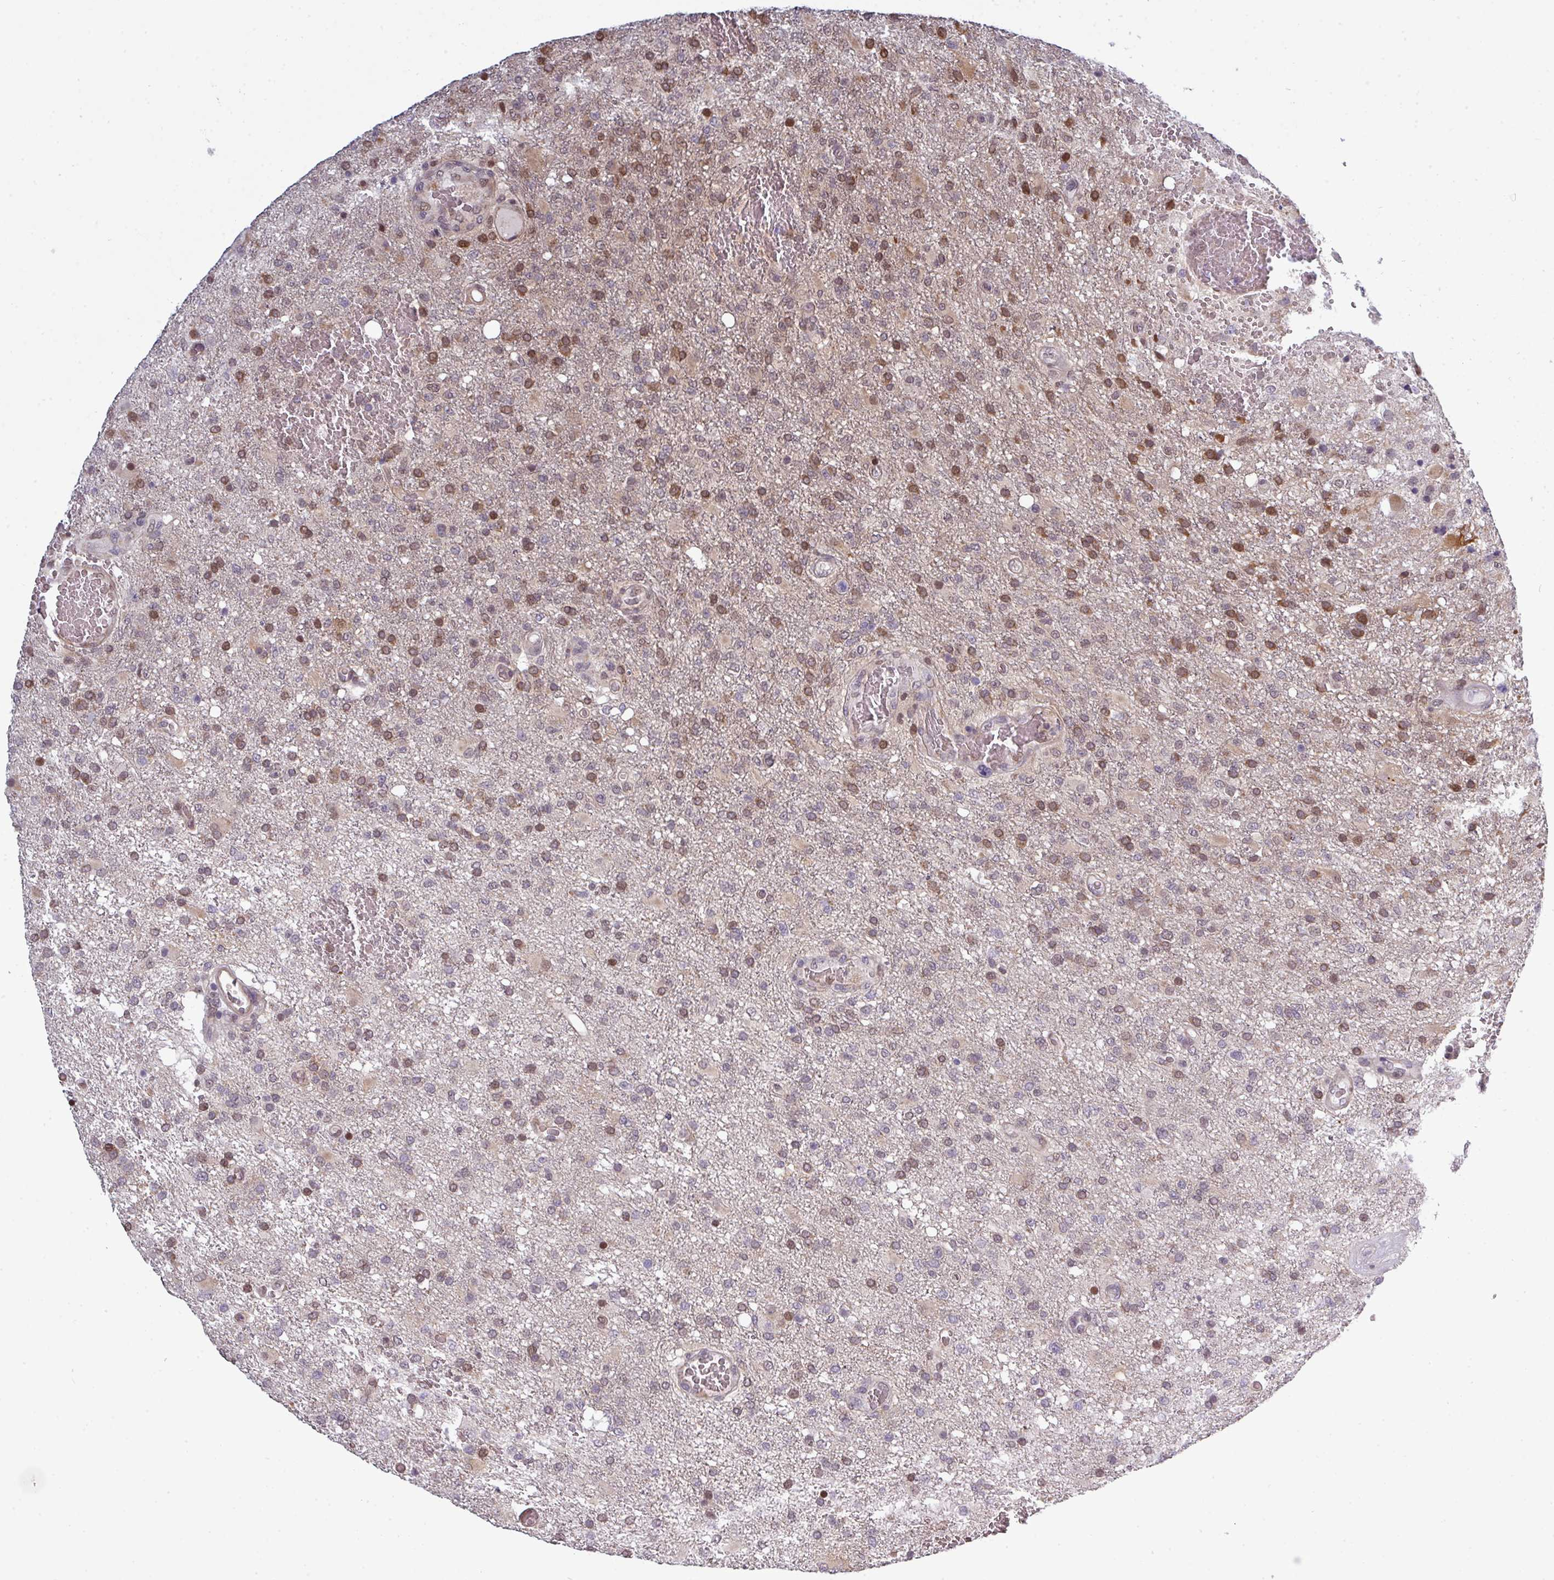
{"staining": {"intensity": "moderate", "quantity": "25%-75%", "location": "cytoplasmic/membranous,nuclear"}, "tissue": "glioma", "cell_type": "Tumor cells", "image_type": "cancer", "snomed": [{"axis": "morphology", "description": "Glioma, malignant, High grade"}, {"axis": "topography", "description": "Brain"}], "caption": "Protein analysis of malignant high-grade glioma tissue shows moderate cytoplasmic/membranous and nuclear positivity in about 25%-75% of tumor cells. Nuclei are stained in blue.", "gene": "PRAMEF12", "patient": {"sex": "female", "age": 74}}